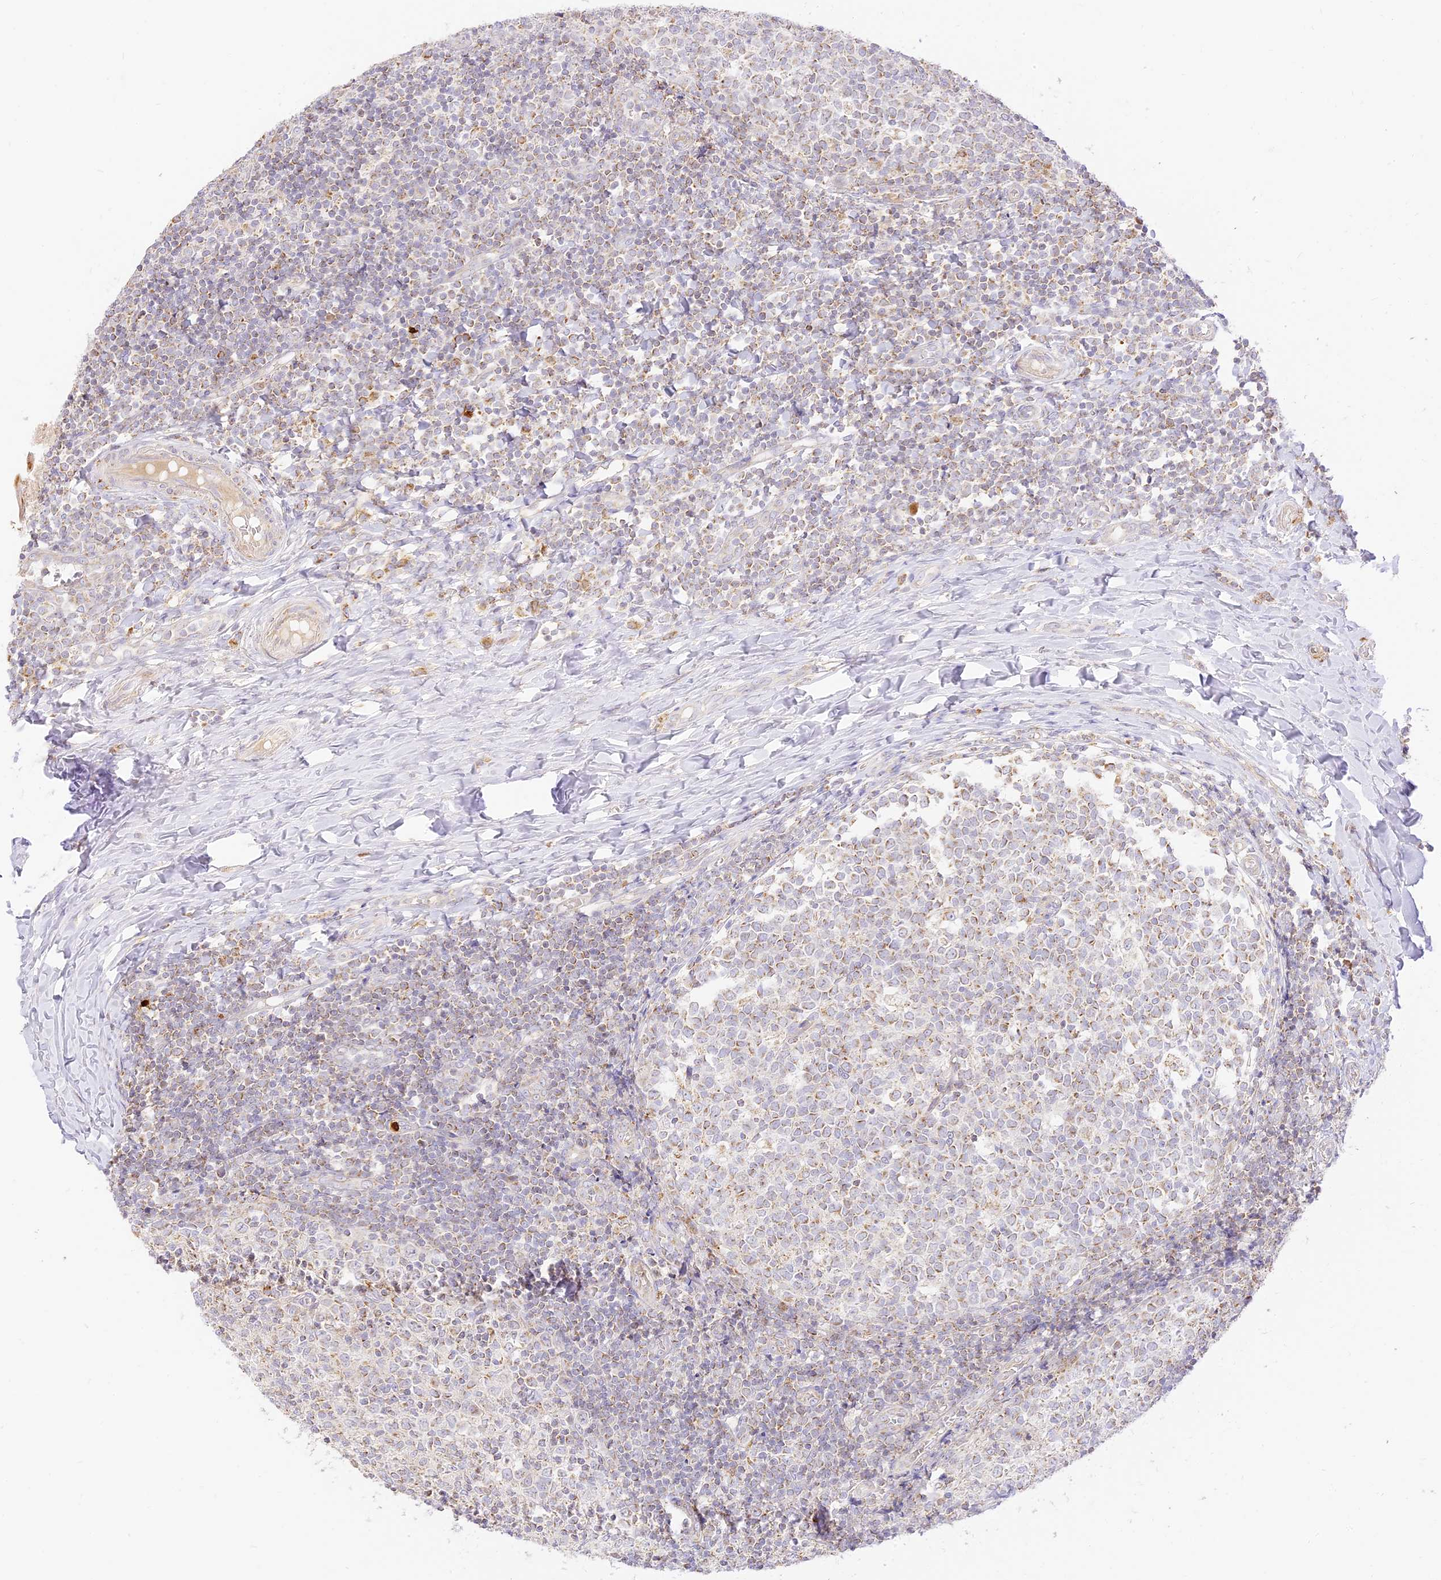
{"staining": {"intensity": "weak", "quantity": "25%-75%", "location": "cytoplasmic/membranous"}, "tissue": "tonsil", "cell_type": "Germinal center cells", "image_type": "normal", "snomed": [{"axis": "morphology", "description": "Normal tissue, NOS"}, {"axis": "topography", "description": "Tonsil"}], "caption": "About 25%-75% of germinal center cells in unremarkable human tonsil show weak cytoplasmic/membranous protein staining as visualized by brown immunohistochemical staining.", "gene": "LRRC15", "patient": {"sex": "female", "age": 19}}